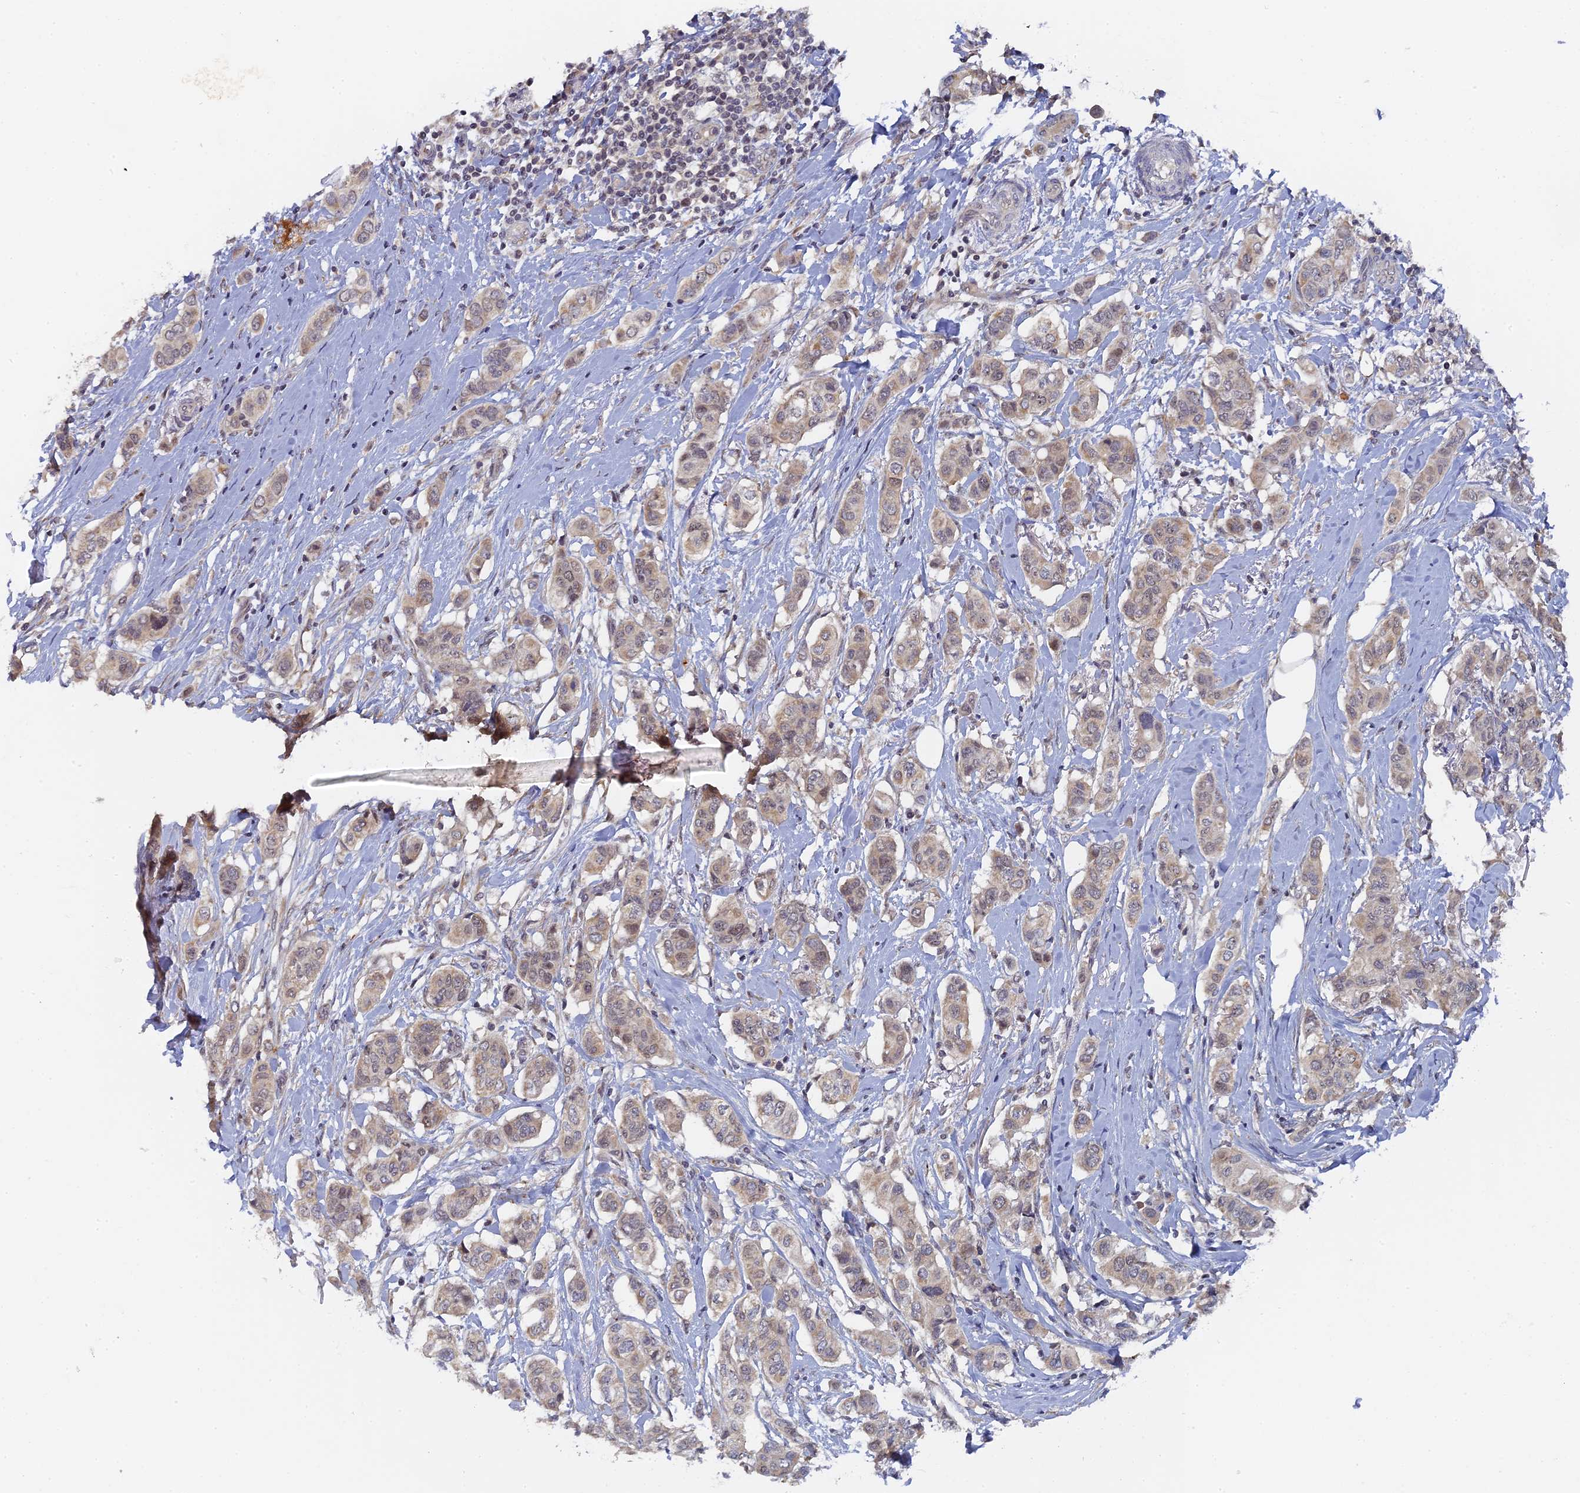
{"staining": {"intensity": "weak", "quantity": "<25%", "location": "cytoplasmic/membranous,nuclear"}, "tissue": "breast cancer", "cell_type": "Tumor cells", "image_type": "cancer", "snomed": [{"axis": "morphology", "description": "Lobular carcinoma"}, {"axis": "topography", "description": "Breast"}], "caption": "A high-resolution image shows immunohistochemistry staining of breast cancer (lobular carcinoma), which displays no significant positivity in tumor cells.", "gene": "MIGA2", "patient": {"sex": "female", "age": 51}}